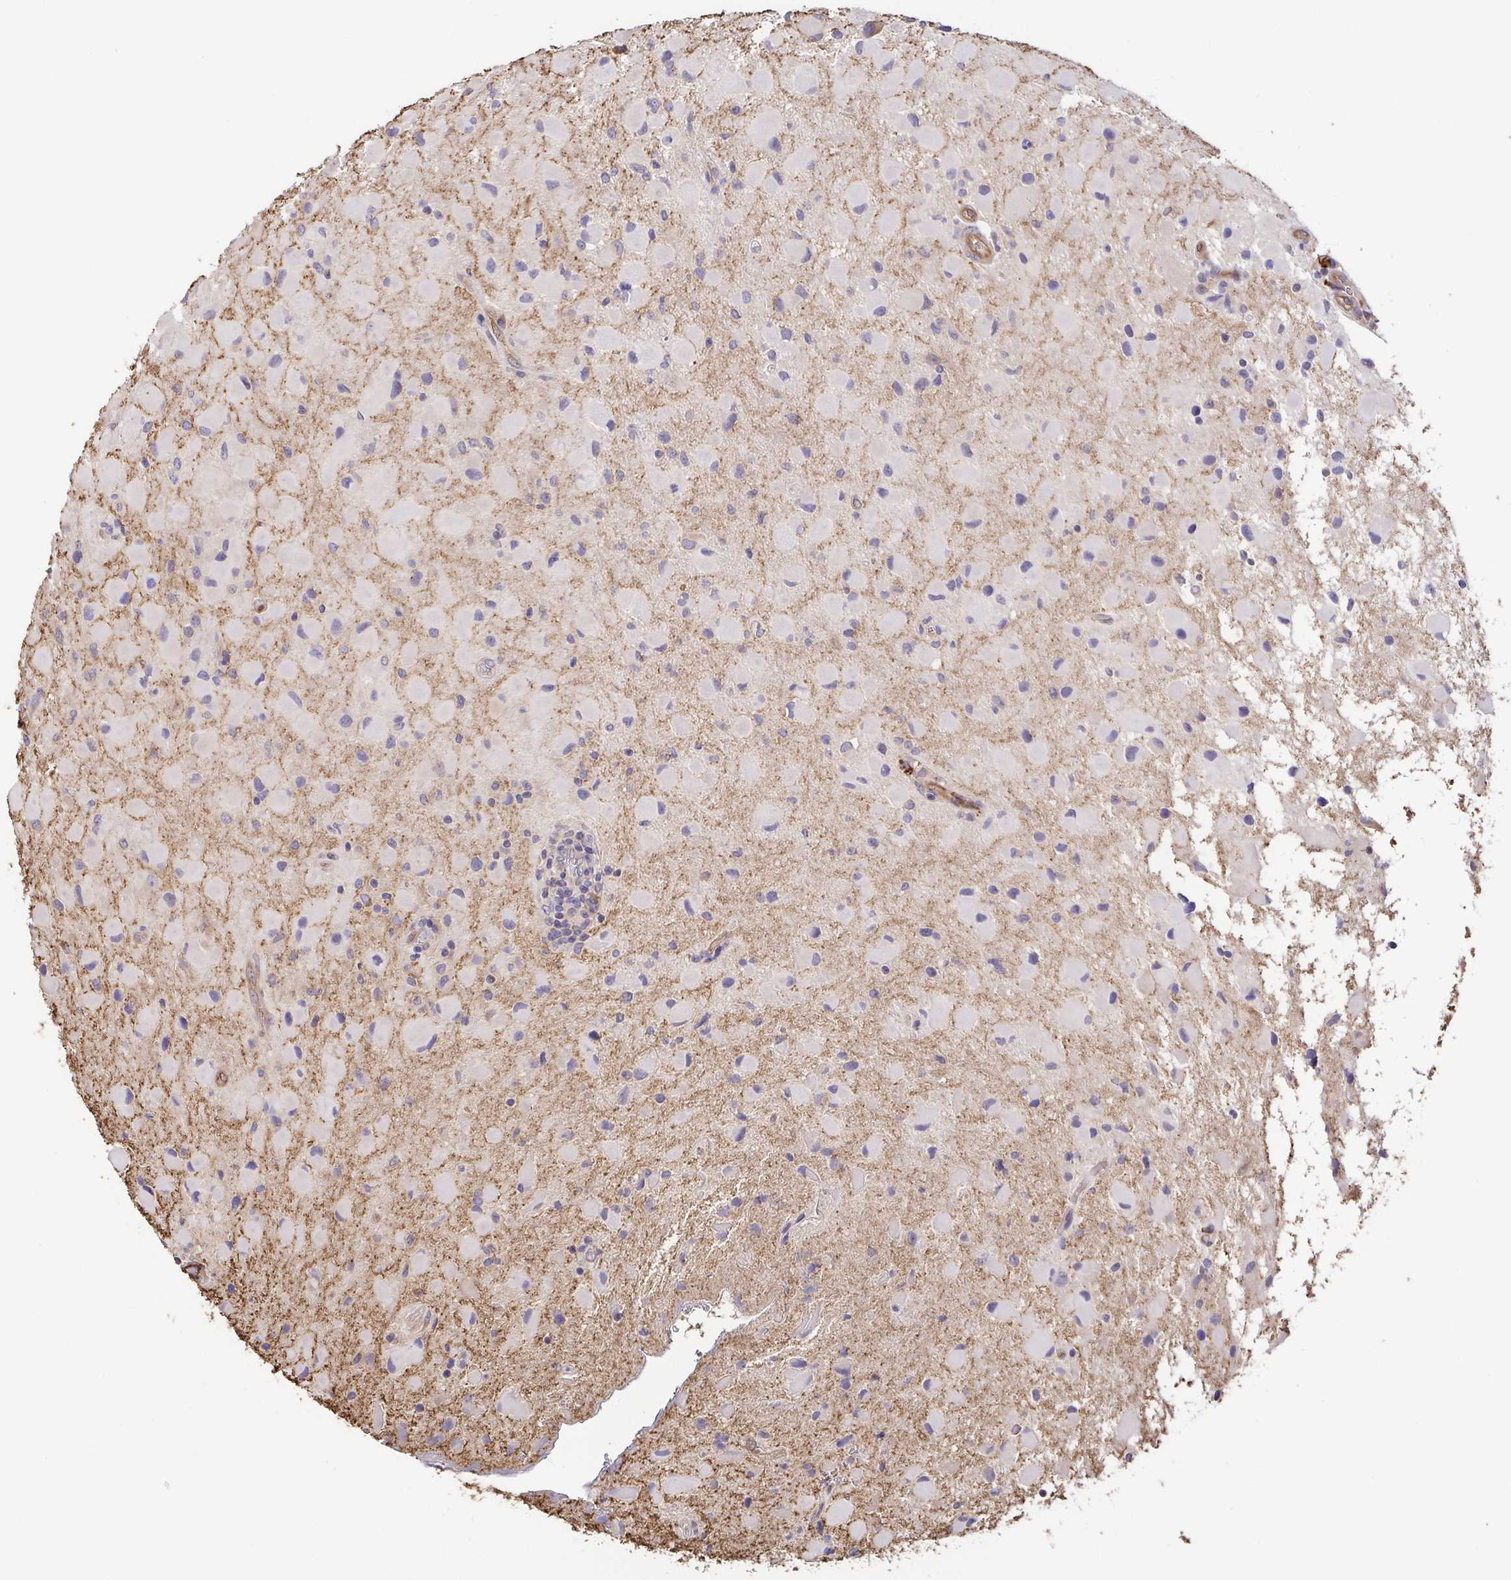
{"staining": {"intensity": "negative", "quantity": "none", "location": "none"}, "tissue": "glioma", "cell_type": "Tumor cells", "image_type": "cancer", "snomed": [{"axis": "morphology", "description": "Glioma, malignant, Low grade"}, {"axis": "topography", "description": "Brain"}], "caption": "IHC of human malignant low-grade glioma demonstrates no staining in tumor cells.", "gene": "EIF3D", "patient": {"sex": "female", "age": 32}}